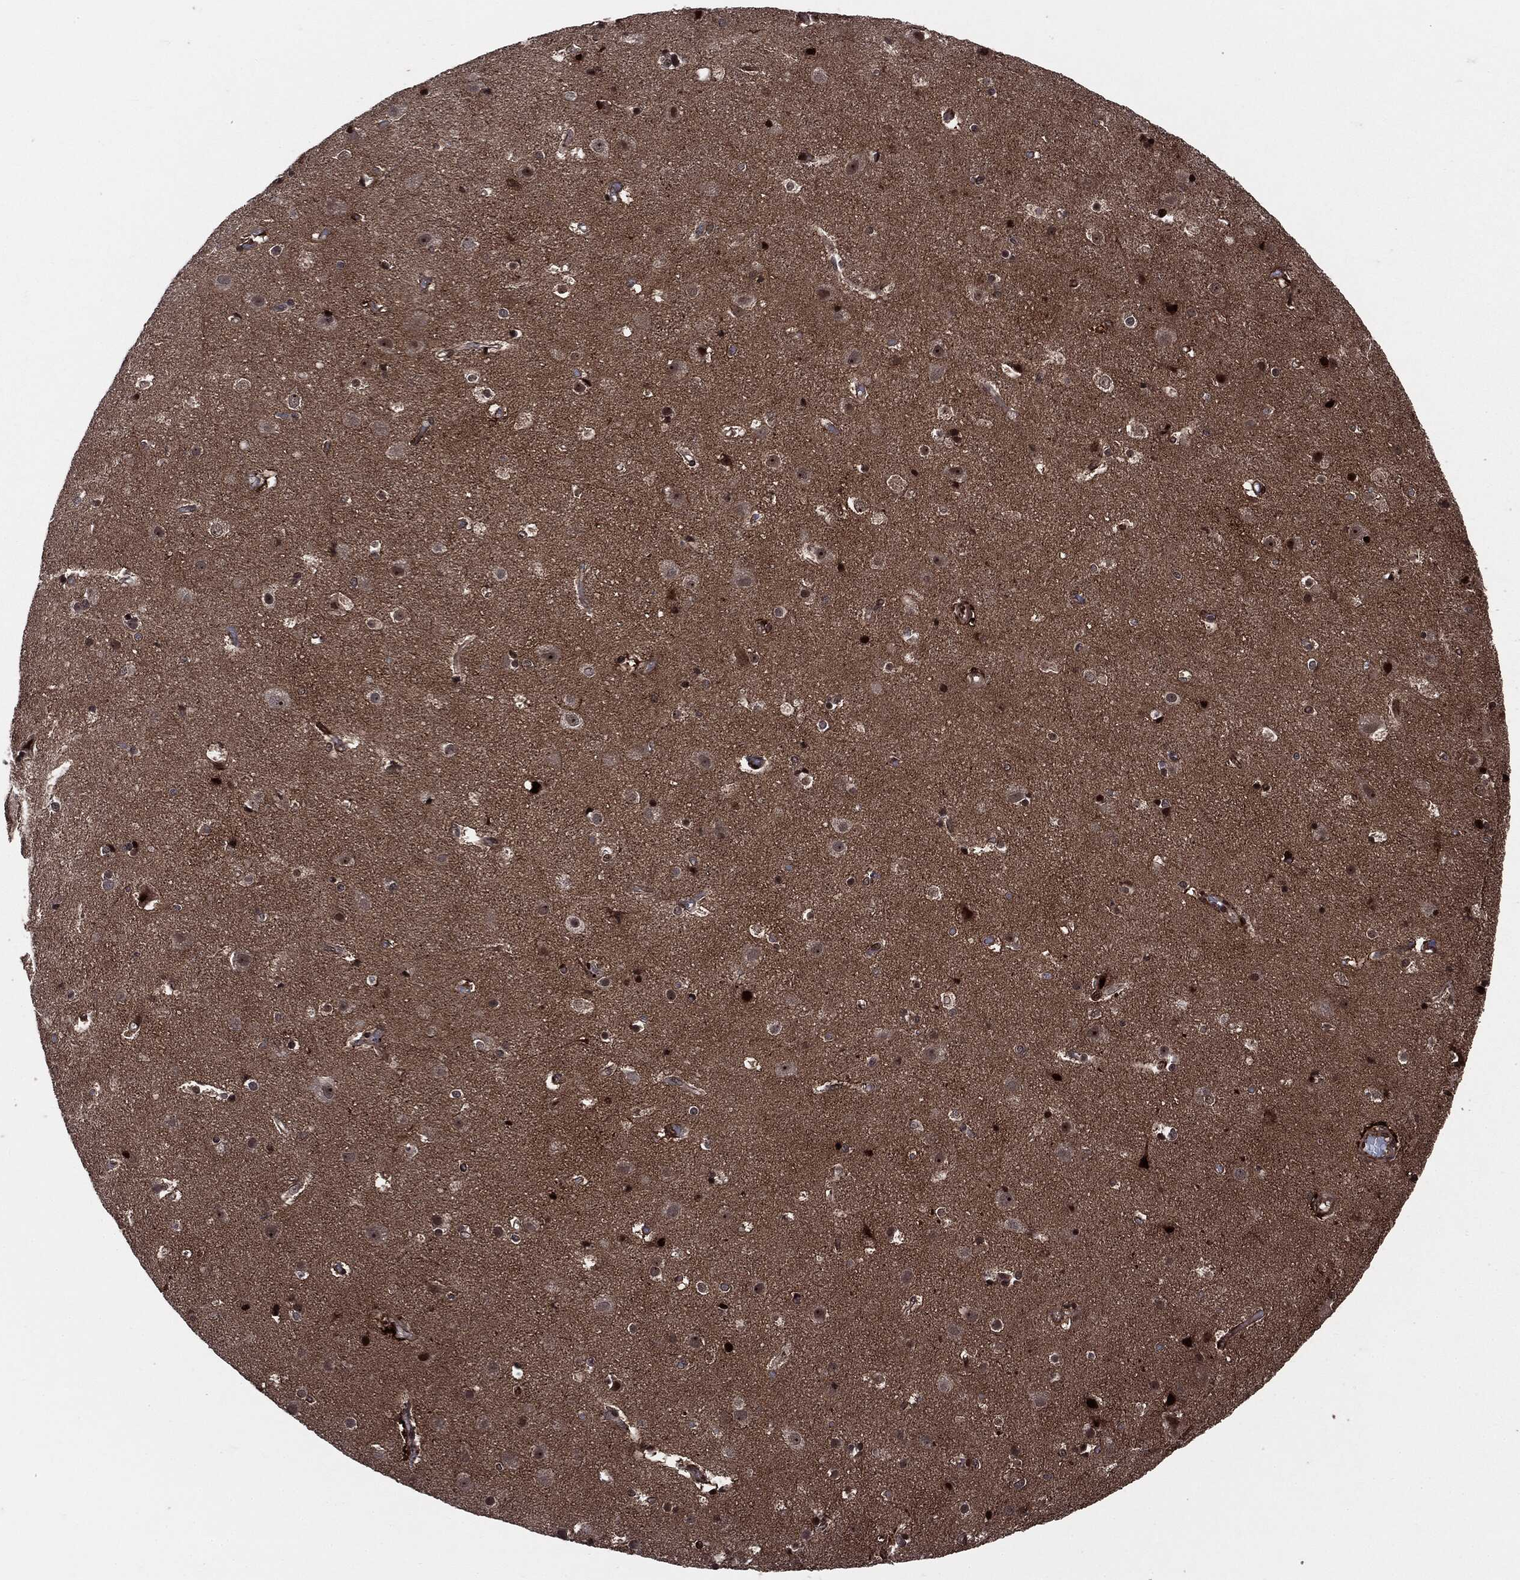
{"staining": {"intensity": "strong", "quantity": "25%-75%", "location": "nuclear"}, "tissue": "cerebral cortex", "cell_type": "Endothelial cells", "image_type": "normal", "snomed": [{"axis": "morphology", "description": "Normal tissue, NOS"}, {"axis": "topography", "description": "Cerebral cortex"}], "caption": "Immunohistochemistry (IHC) of benign cerebral cortex demonstrates high levels of strong nuclear positivity in approximately 25%-75% of endothelial cells.", "gene": "SMAD4", "patient": {"sex": "female", "age": 52}}